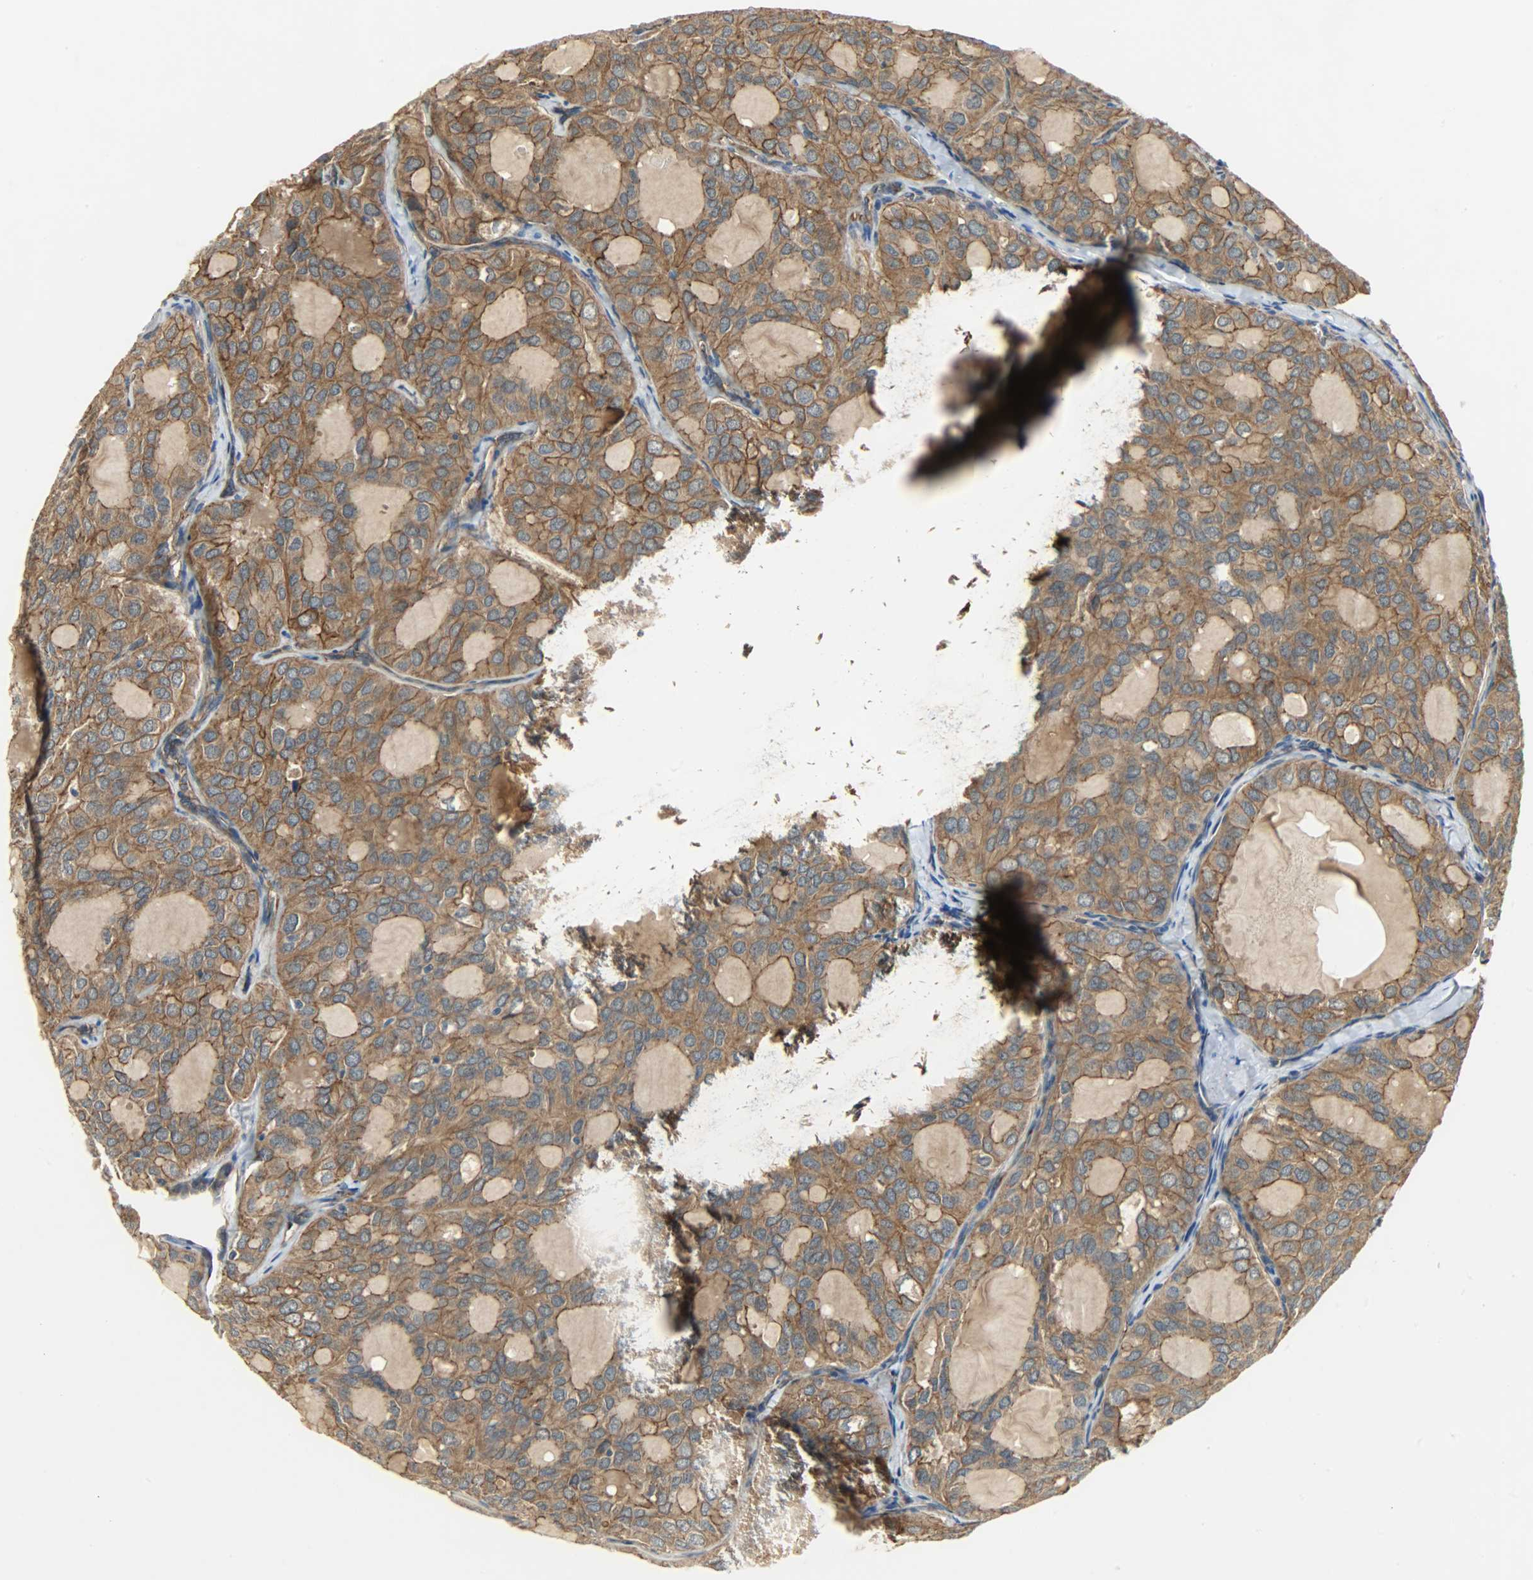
{"staining": {"intensity": "moderate", "quantity": ">75%", "location": "cytoplasmic/membranous"}, "tissue": "thyroid cancer", "cell_type": "Tumor cells", "image_type": "cancer", "snomed": [{"axis": "morphology", "description": "Follicular adenoma carcinoma, NOS"}, {"axis": "topography", "description": "Thyroid gland"}], "caption": "Brown immunohistochemical staining in thyroid follicular adenoma carcinoma demonstrates moderate cytoplasmic/membranous positivity in approximately >75% of tumor cells. (IHC, brightfield microscopy, high magnification).", "gene": "KIAA1217", "patient": {"sex": "male", "age": 75}}